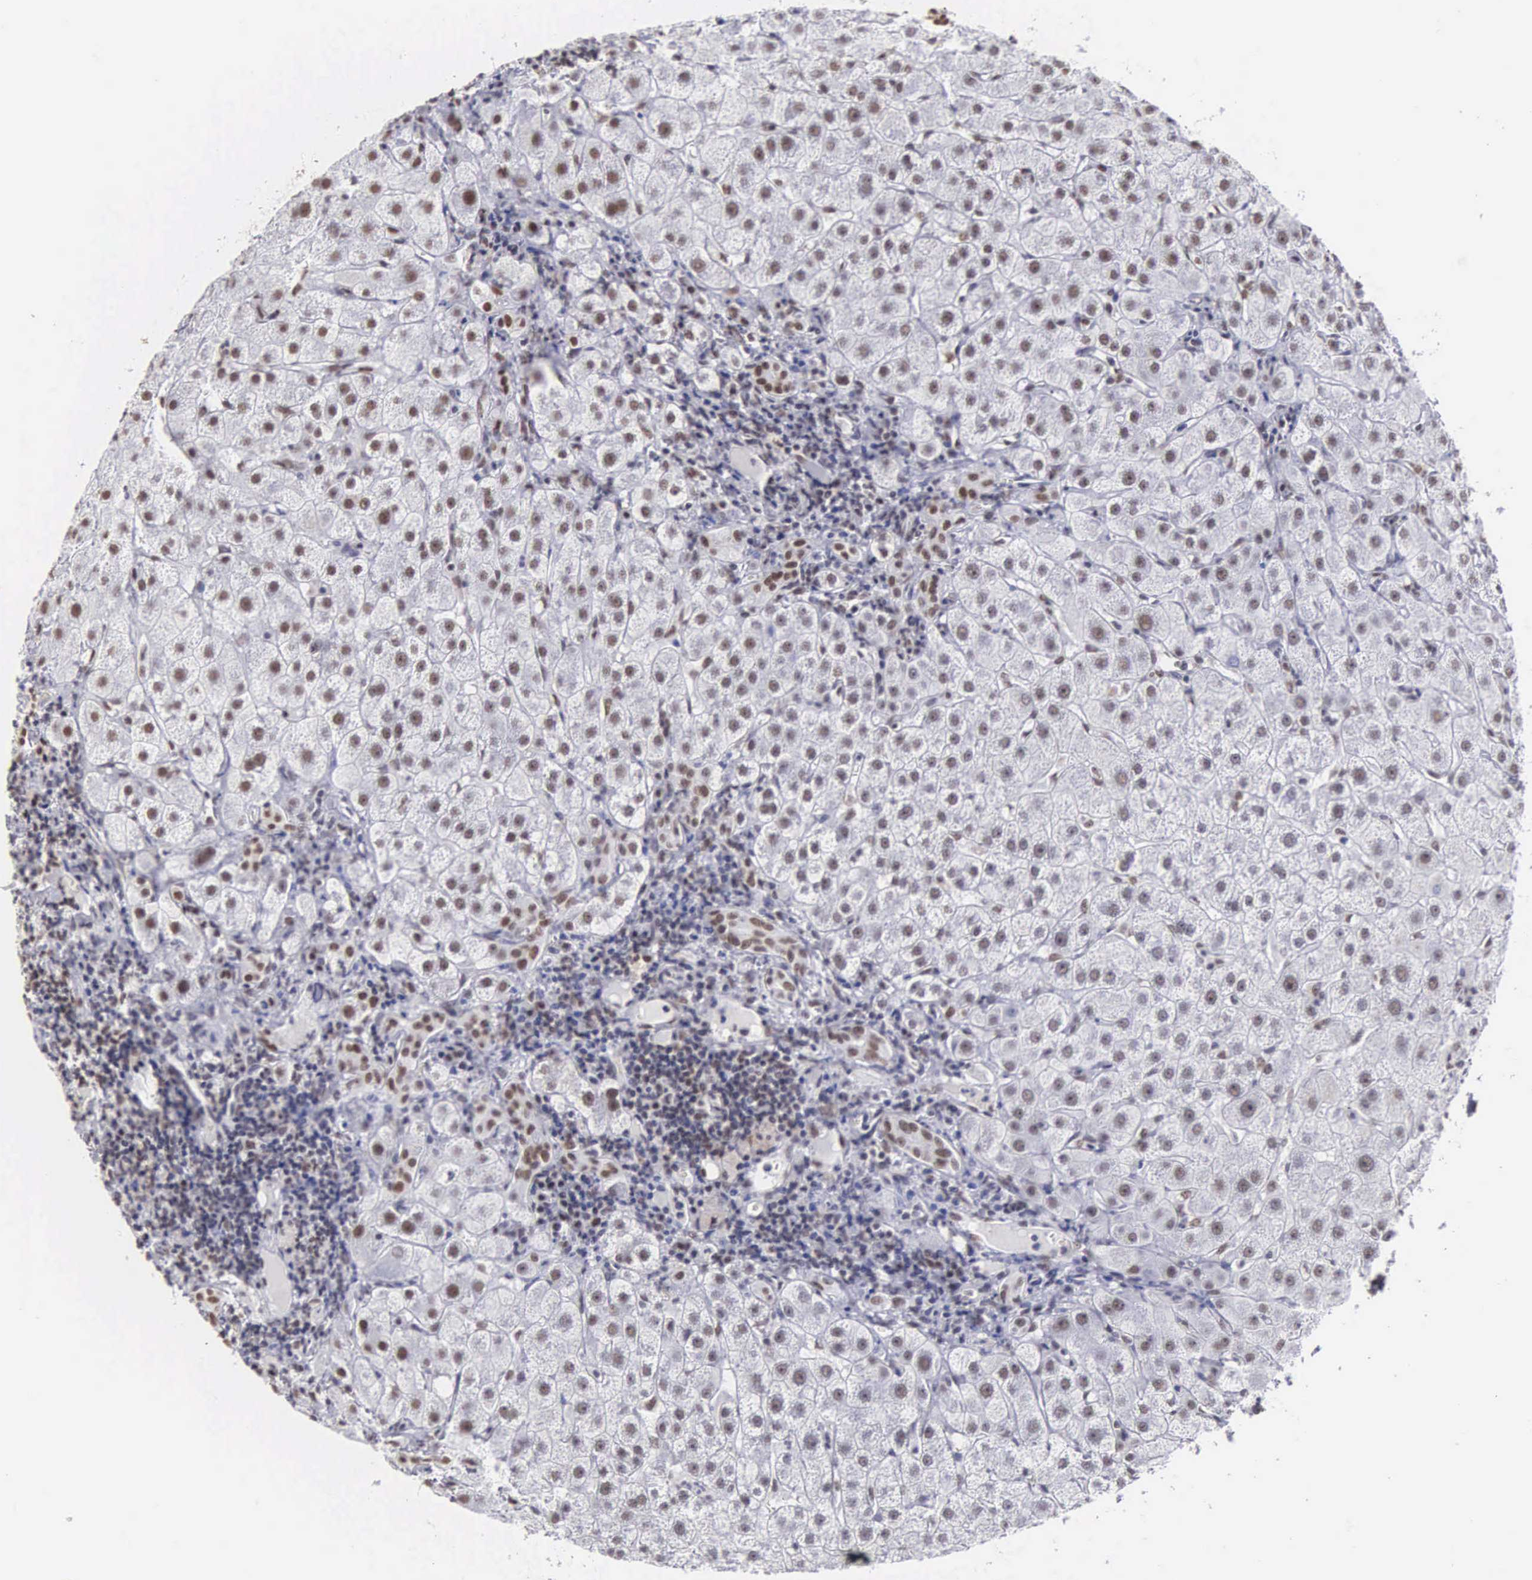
{"staining": {"intensity": "weak", "quantity": "25%-75%", "location": "nuclear"}, "tissue": "liver", "cell_type": "Cholangiocytes", "image_type": "normal", "snomed": [{"axis": "morphology", "description": "Normal tissue, NOS"}, {"axis": "topography", "description": "Liver"}], "caption": "Protein staining of unremarkable liver shows weak nuclear positivity in about 25%-75% of cholangiocytes. (Stains: DAB (3,3'-diaminobenzidine) in brown, nuclei in blue, Microscopy: brightfield microscopy at high magnification).", "gene": "CSTF2", "patient": {"sex": "female", "age": 79}}